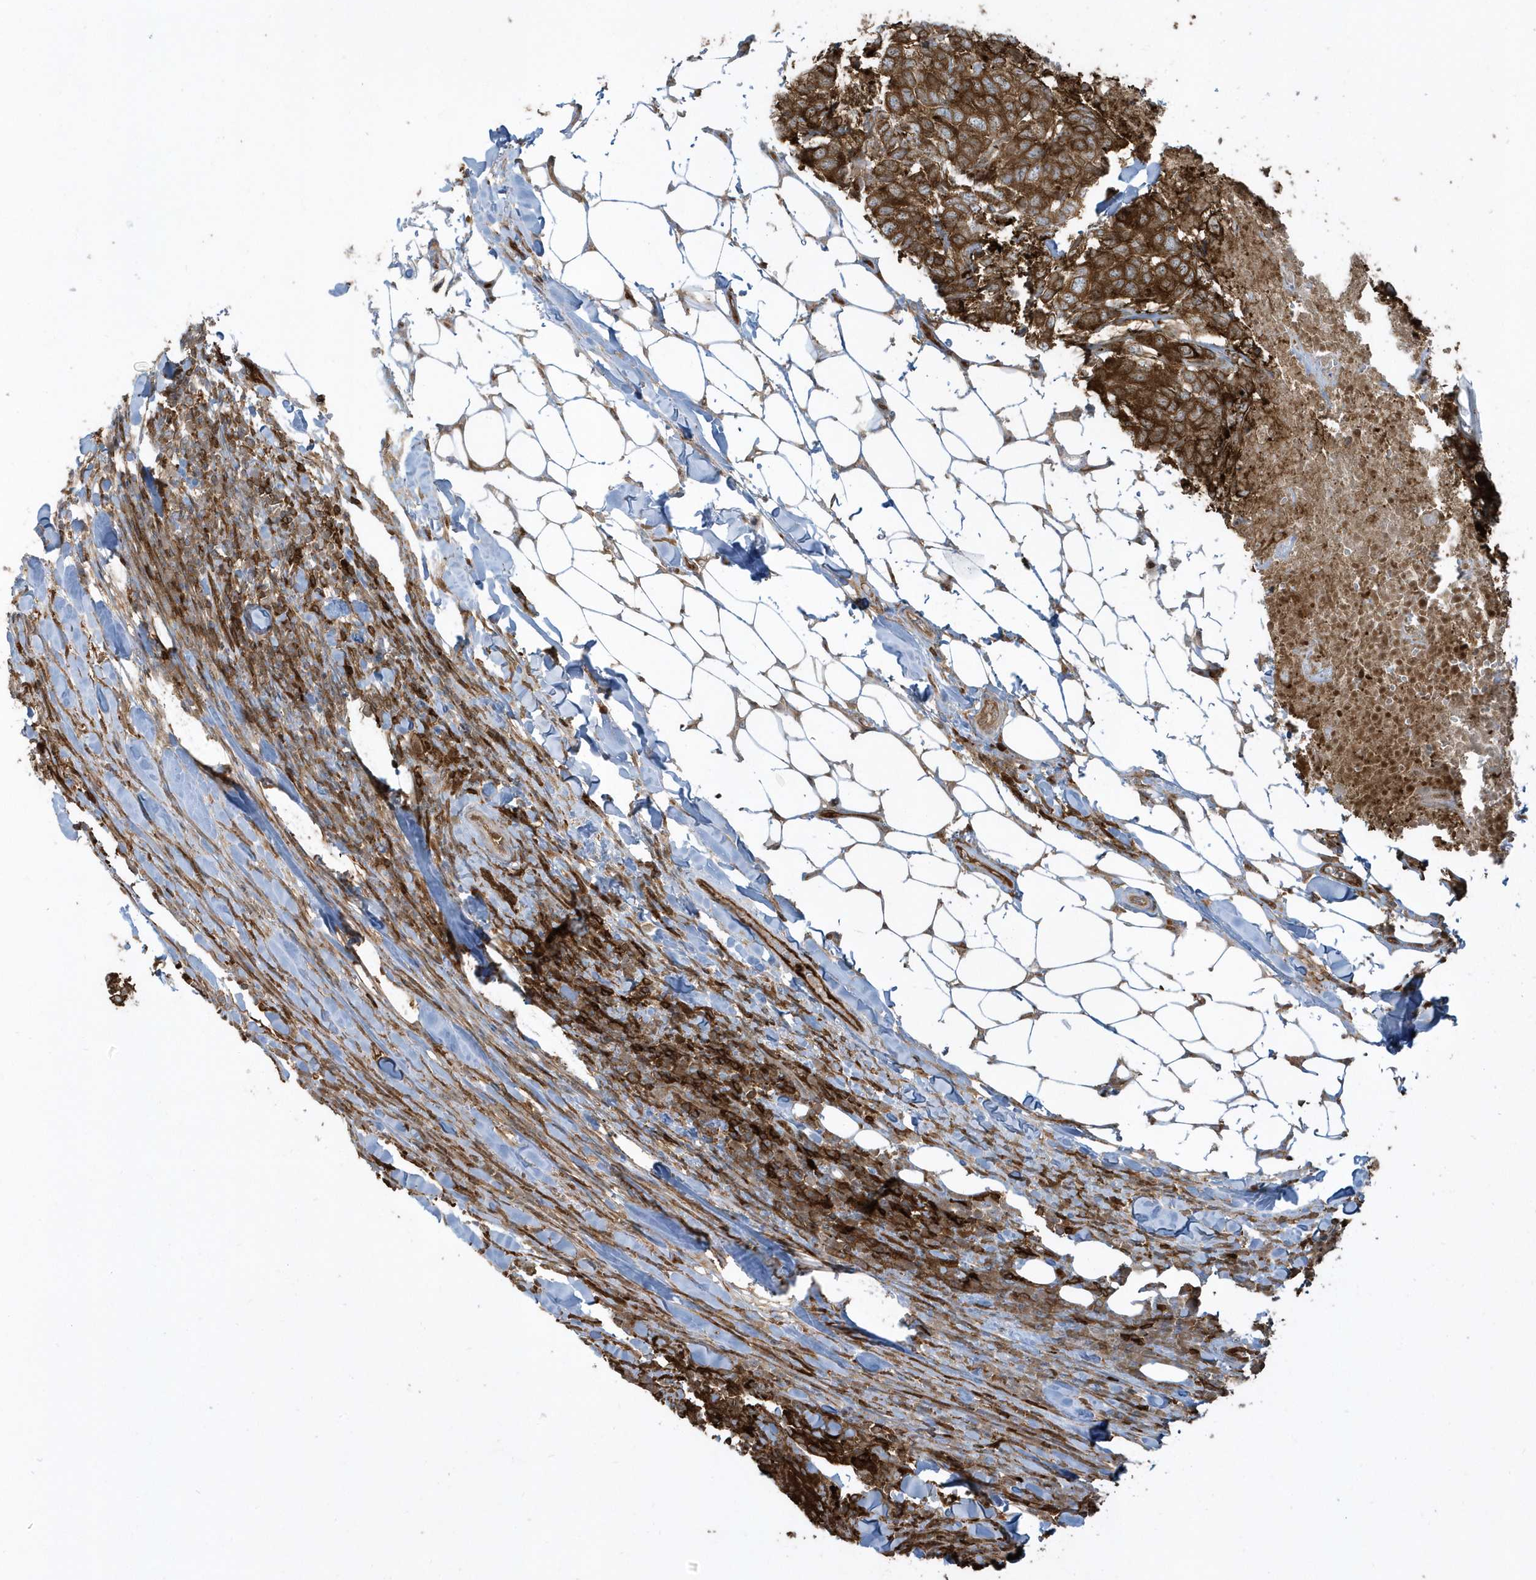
{"staining": {"intensity": "strong", "quantity": ">75%", "location": "cytoplasmic/membranous"}, "tissue": "head and neck cancer", "cell_type": "Tumor cells", "image_type": "cancer", "snomed": [{"axis": "morphology", "description": "Squamous cell carcinoma, NOS"}, {"axis": "topography", "description": "Head-Neck"}], "caption": "IHC (DAB) staining of head and neck cancer (squamous cell carcinoma) reveals strong cytoplasmic/membranous protein positivity in about >75% of tumor cells.", "gene": "CLCN6", "patient": {"sex": "male", "age": 66}}